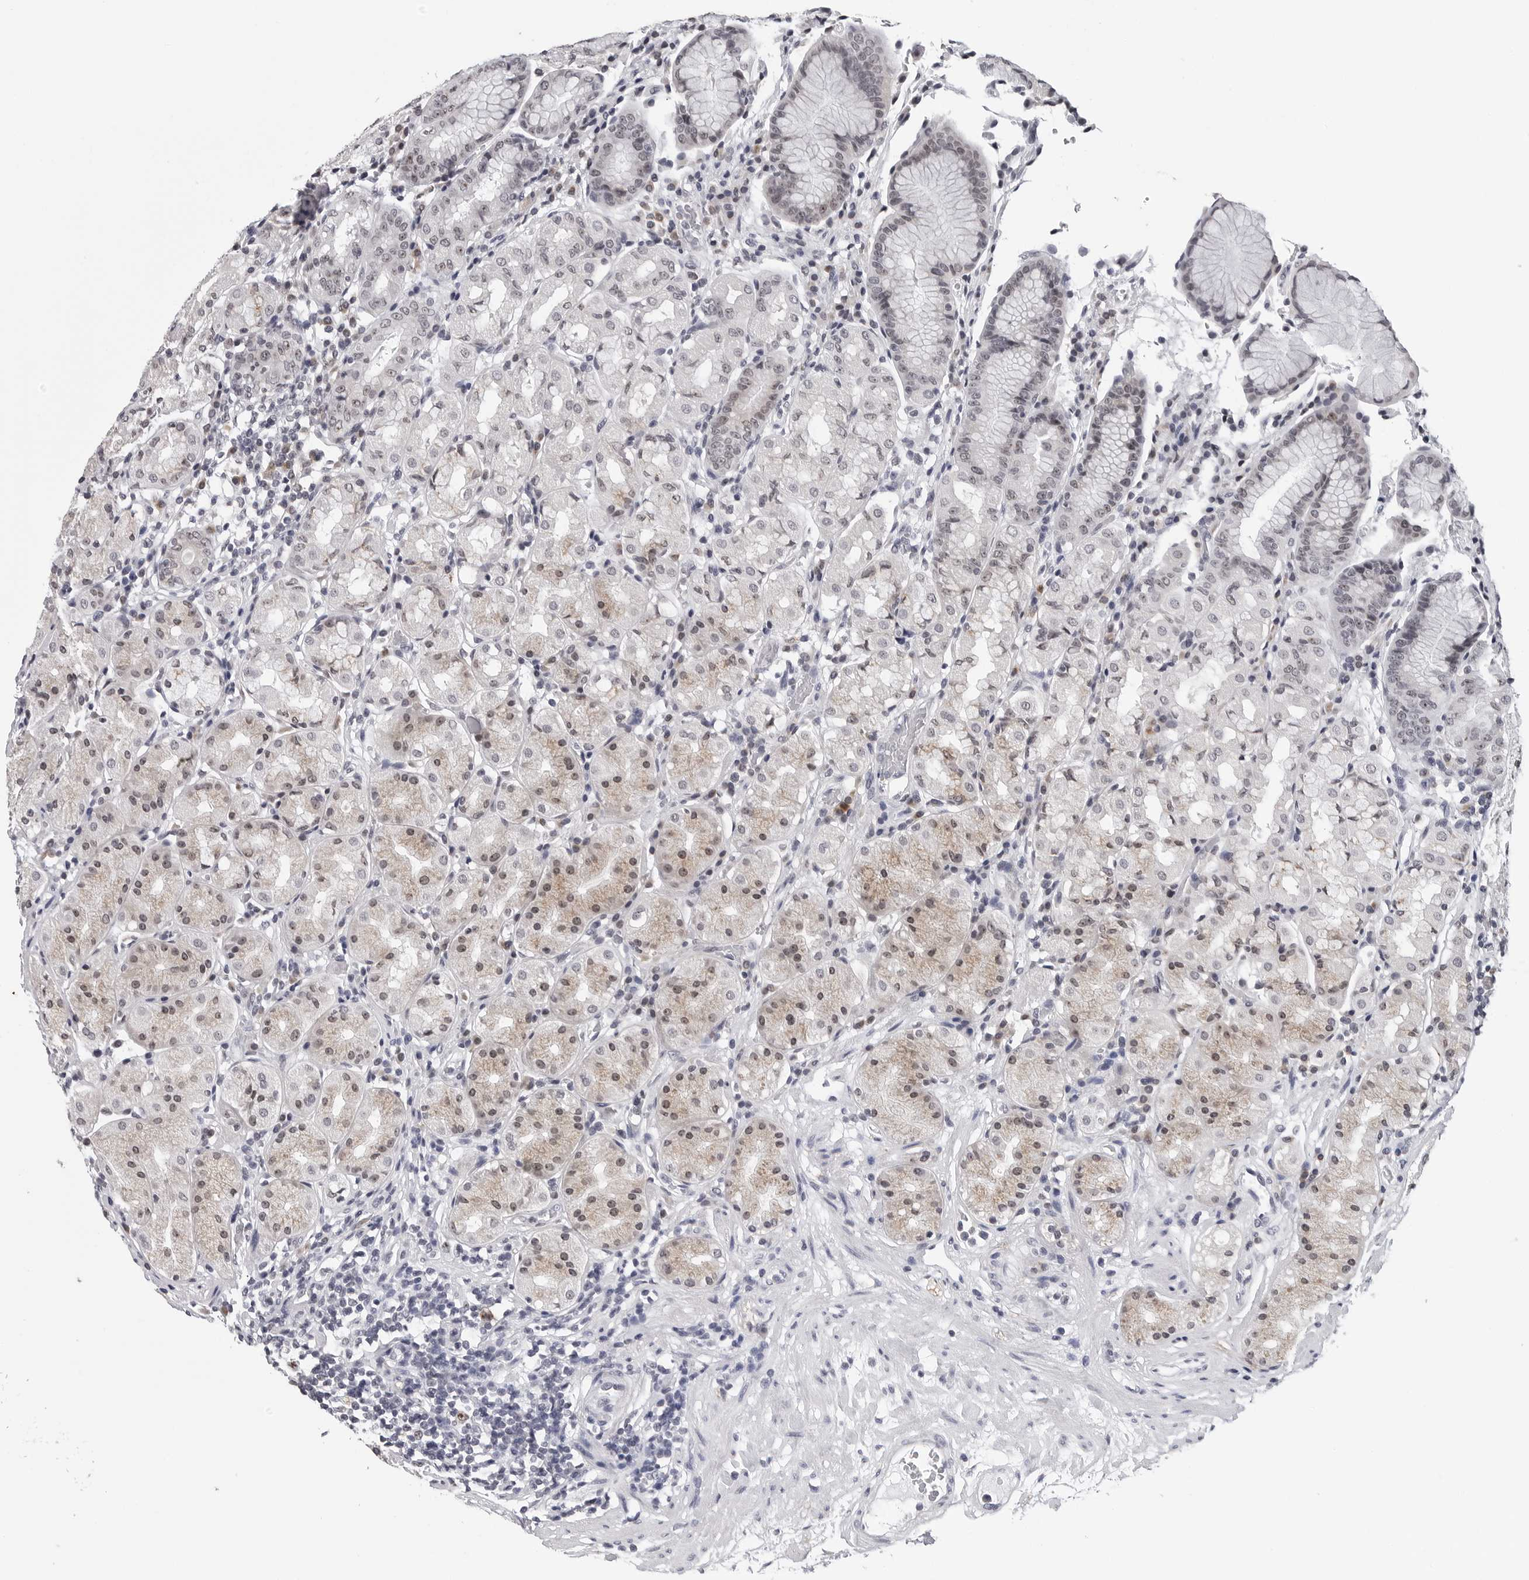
{"staining": {"intensity": "moderate", "quantity": "<25%", "location": "nuclear"}, "tissue": "stomach", "cell_type": "Glandular cells", "image_type": "normal", "snomed": [{"axis": "morphology", "description": "Normal tissue, NOS"}, {"axis": "topography", "description": "Stomach, lower"}], "caption": "Protein staining of unremarkable stomach displays moderate nuclear positivity in about <25% of glandular cells.", "gene": "GNL2", "patient": {"sex": "female", "age": 56}}